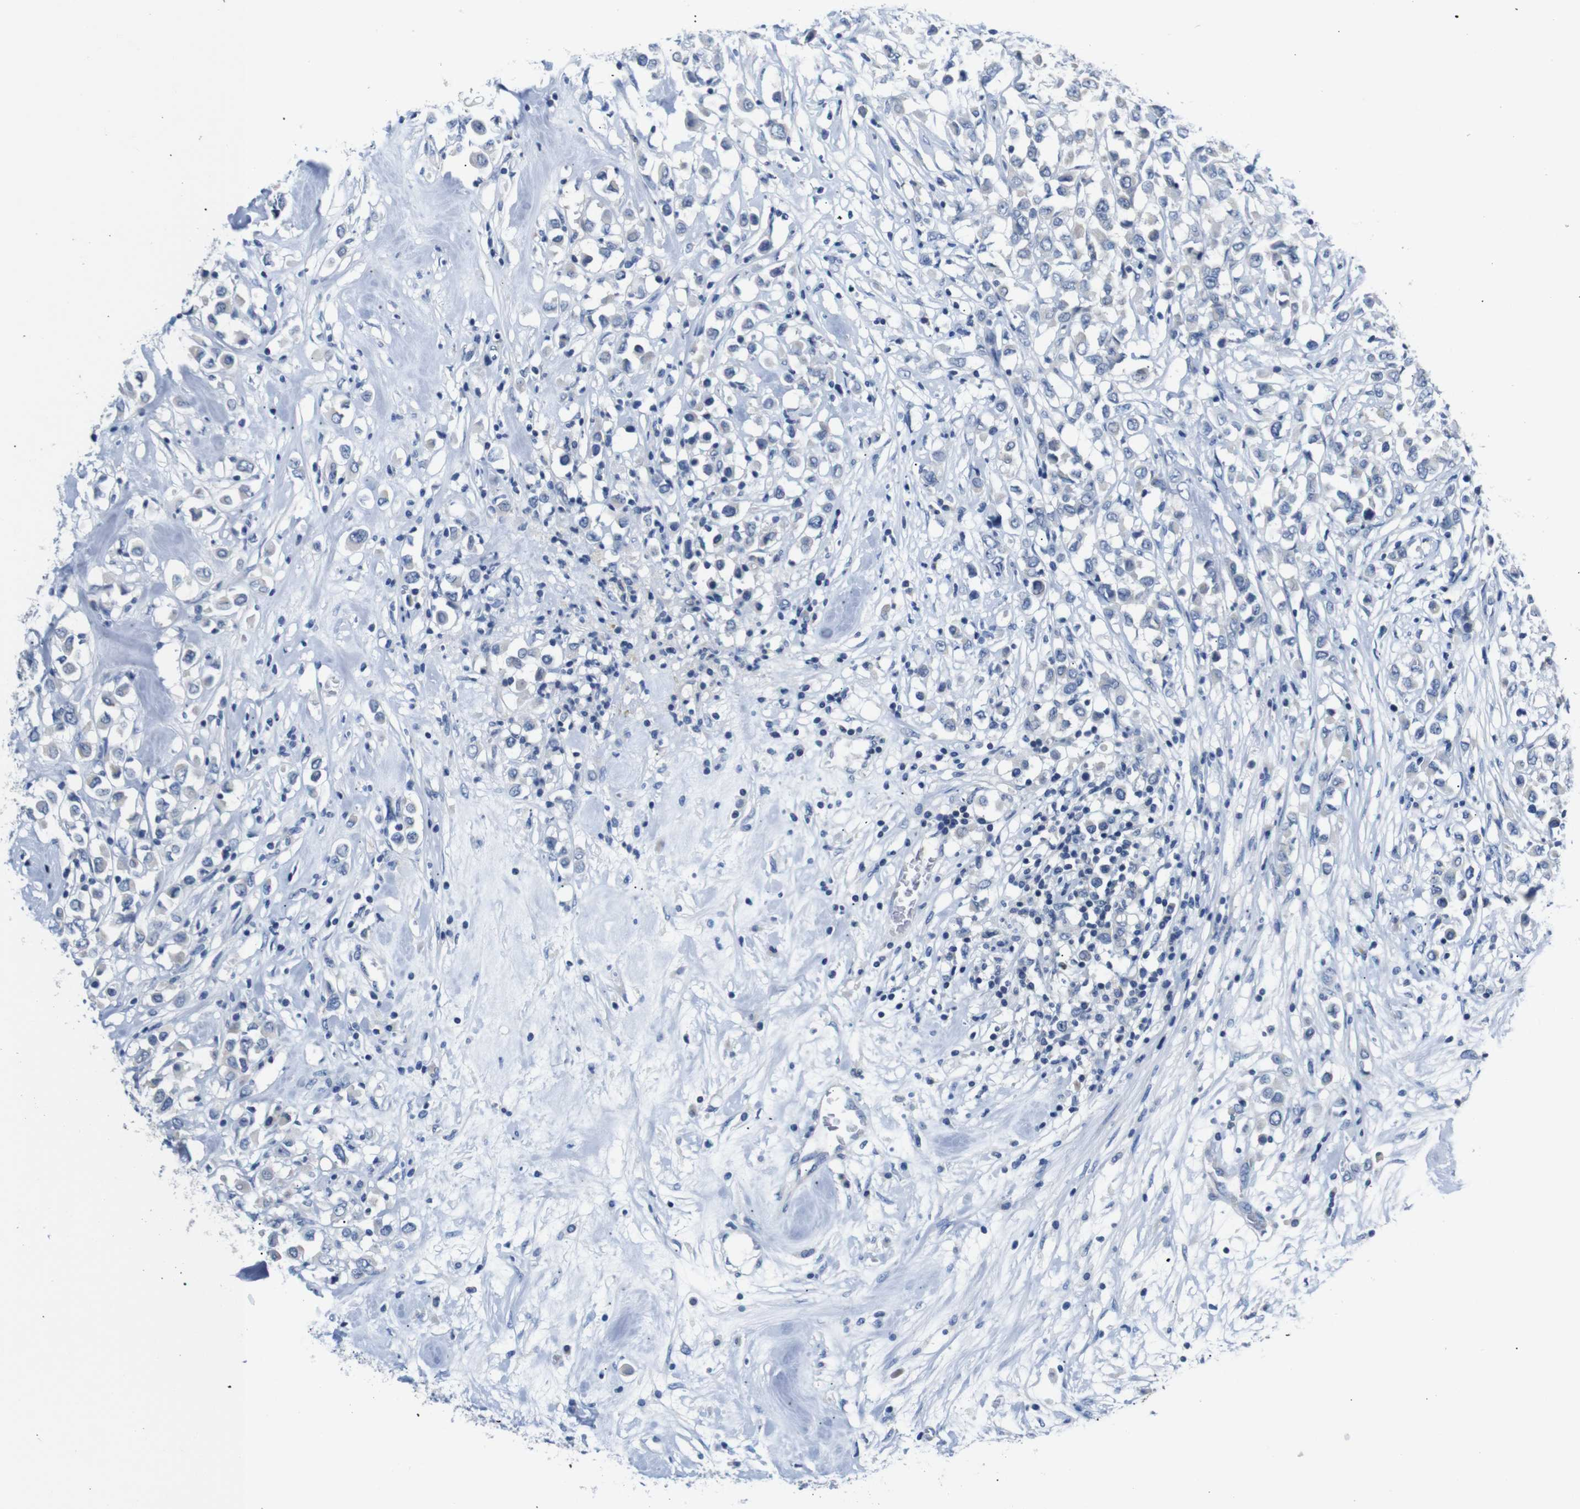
{"staining": {"intensity": "negative", "quantity": "none", "location": "none"}, "tissue": "breast cancer", "cell_type": "Tumor cells", "image_type": "cancer", "snomed": [{"axis": "morphology", "description": "Duct carcinoma"}, {"axis": "topography", "description": "Breast"}], "caption": "This is an immunohistochemistry (IHC) histopathology image of invasive ductal carcinoma (breast). There is no expression in tumor cells.", "gene": "DCP1A", "patient": {"sex": "female", "age": 61}}